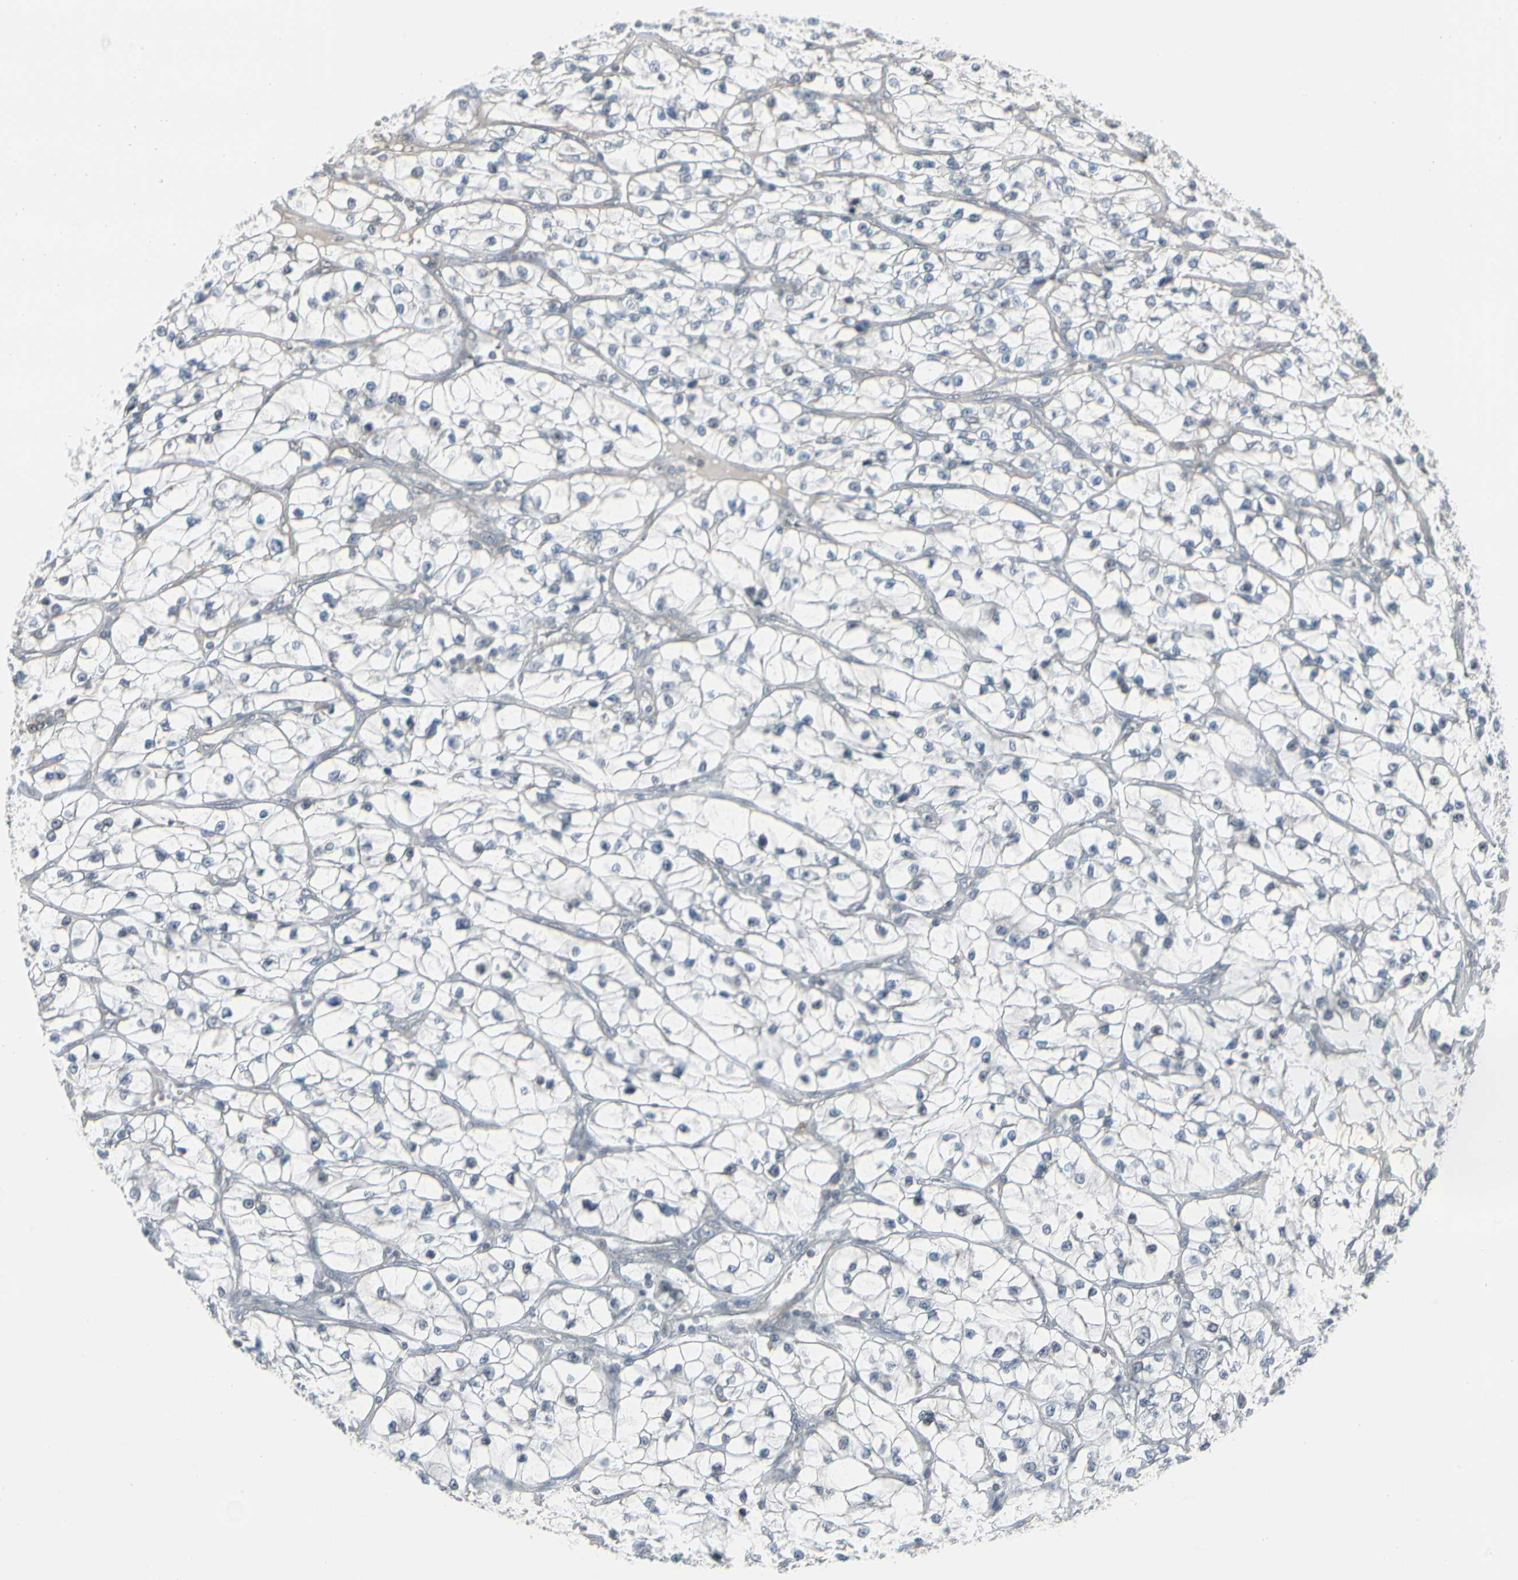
{"staining": {"intensity": "weak", "quantity": "<25%", "location": "cytoplasmic/membranous"}, "tissue": "renal cancer", "cell_type": "Tumor cells", "image_type": "cancer", "snomed": [{"axis": "morphology", "description": "Adenocarcinoma, NOS"}, {"axis": "topography", "description": "Kidney"}], "caption": "This is an immunohistochemistry micrograph of human renal cancer (adenocarcinoma). There is no staining in tumor cells.", "gene": "EPS15", "patient": {"sex": "female", "age": 57}}